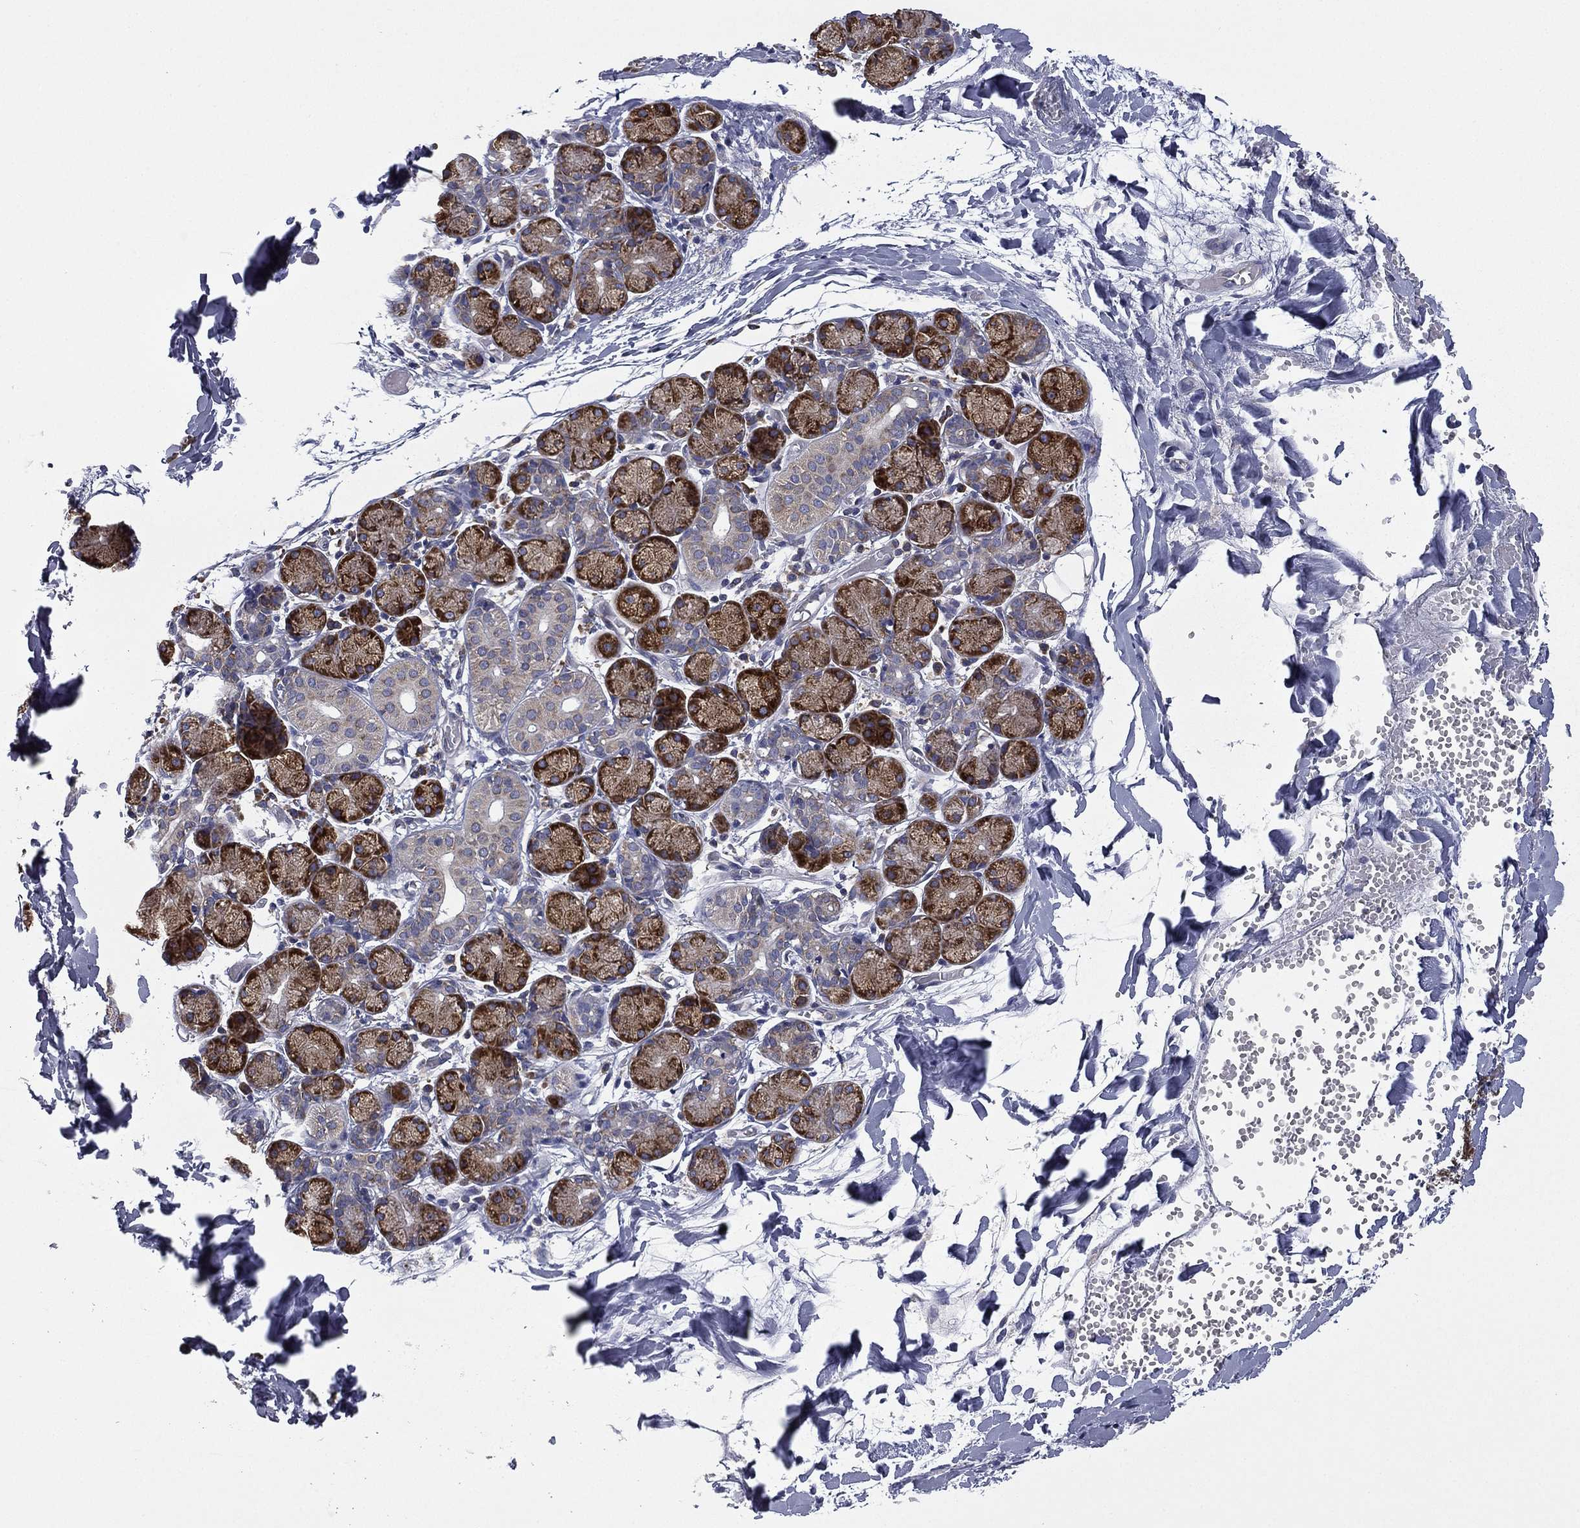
{"staining": {"intensity": "strong", "quantity": ">75%", "location": "cytoplasmic/membranous"}, "tissue": "salivary gland", "cell_type": "Glandular cells", "image_type": "normal", "snomed": [{"axis": "morphology", "description": "Normal tissue, NOS"}, {"axis": "topography", "description": "Salivary gland"}, {"axis": "topography", "description": "Peripheral nerve tissue"}], "caption": "This micrograph shows immunohistochemistry staining of unremarkable human salivary gland, with high strong cytoplasmic/membranous expression in about >75% of glandular cells.", "gene": "FARSA", "patient": {"sex": "female", "age": 24}}